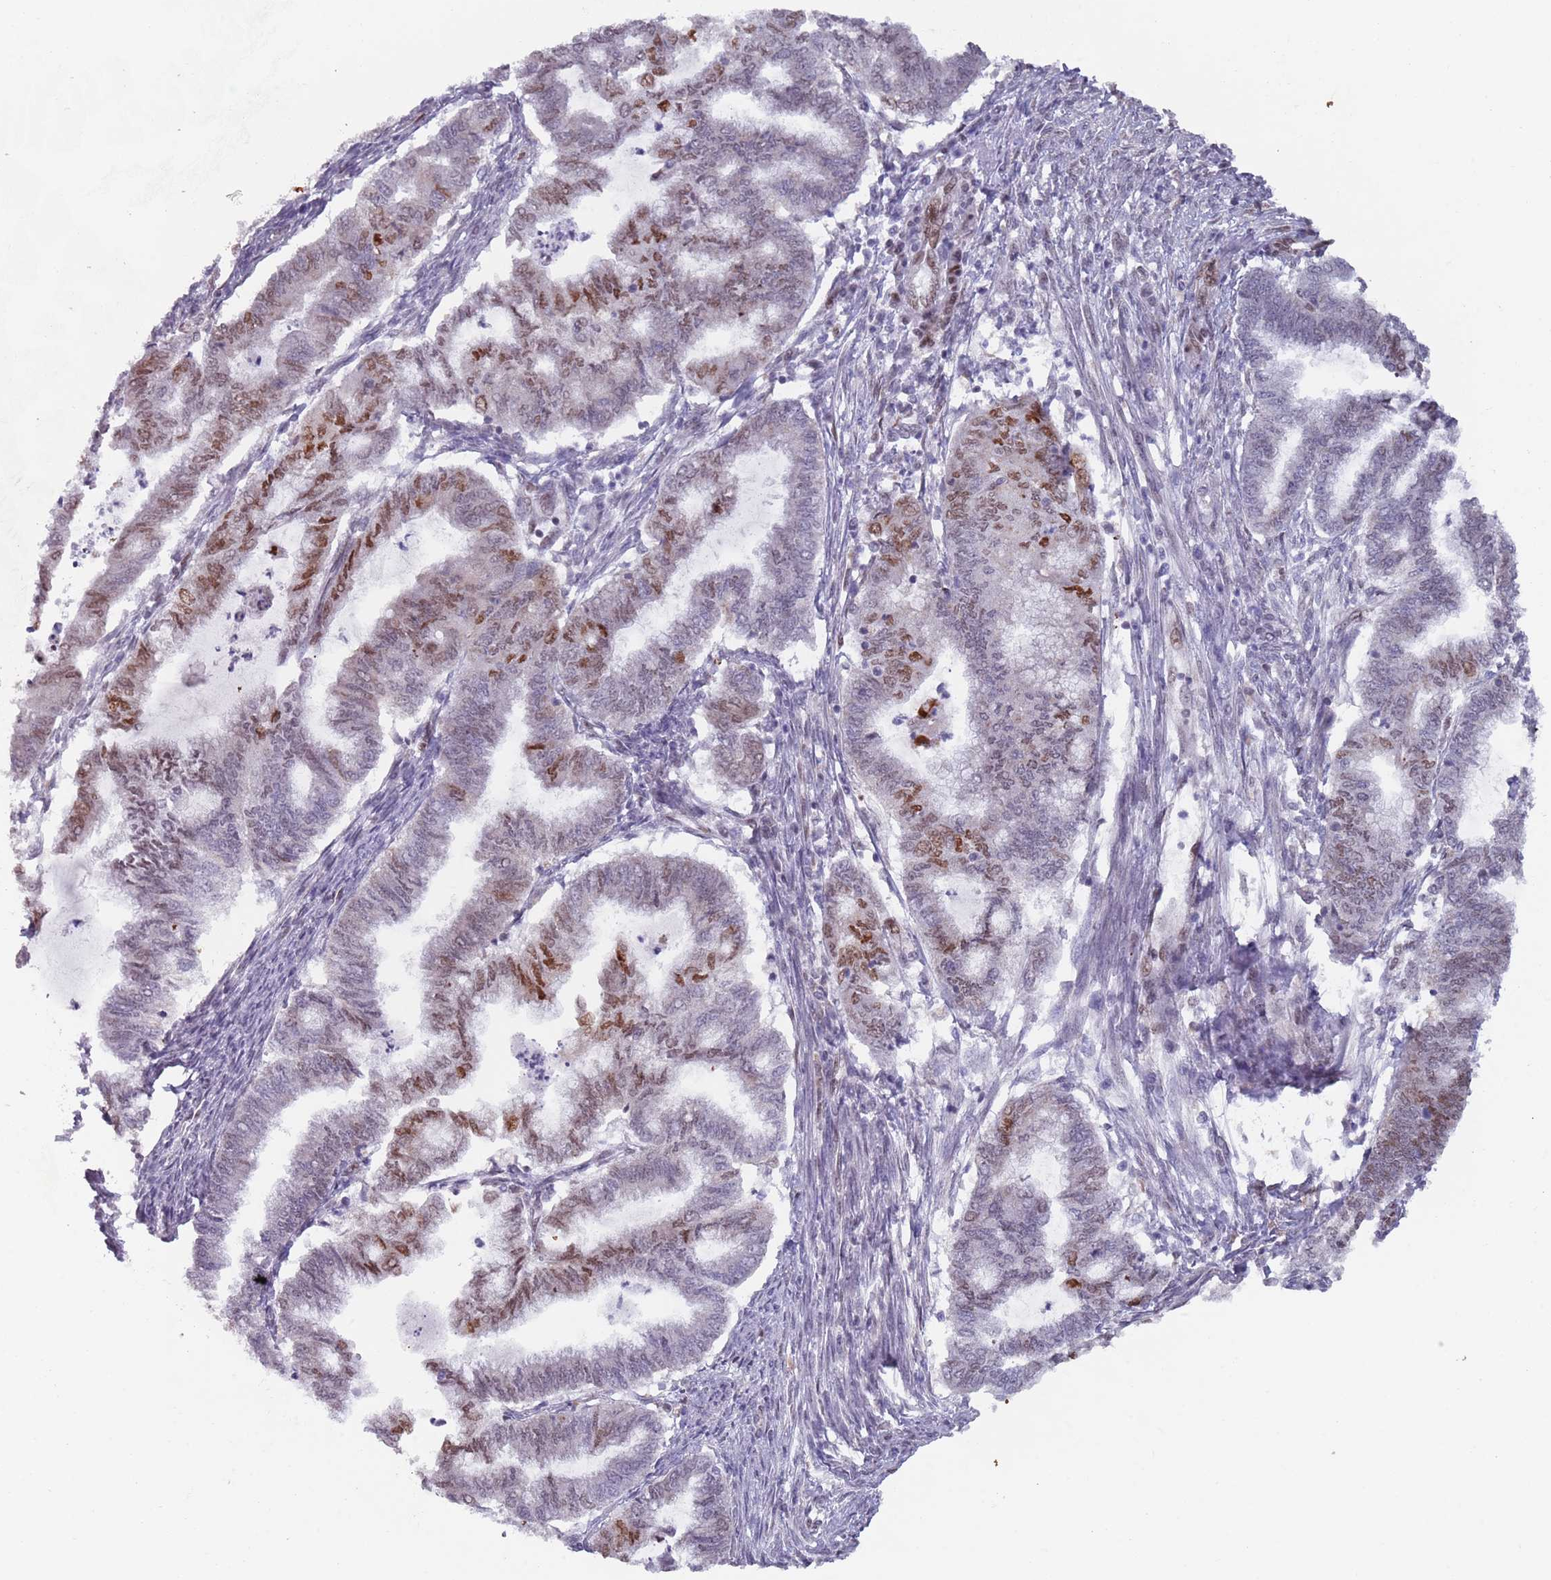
{"staining": {"intensity": "moderate", "quantity": "<25%", "location": "nuclear"}, "tissue": "endometrial cancer", "cell_type": "Tumor cells", "image_type": "cancer", "snomed": [{"axis": "morphology", "description": "Adenocarcinoma, NOS"}, {"axis": "topography", "description": "Endometrium"}], "caption": "Immunohistochemistry (IHC) (DAB (3,3'-diaminobenzidine)) staining of endometrial cancer (adenocarcinoma) shows moderate nuclear protein positivity in approximately <25% of tumor cells.", "gene": "MFSD12", "patient": {"sex": "female", "age": 79}}